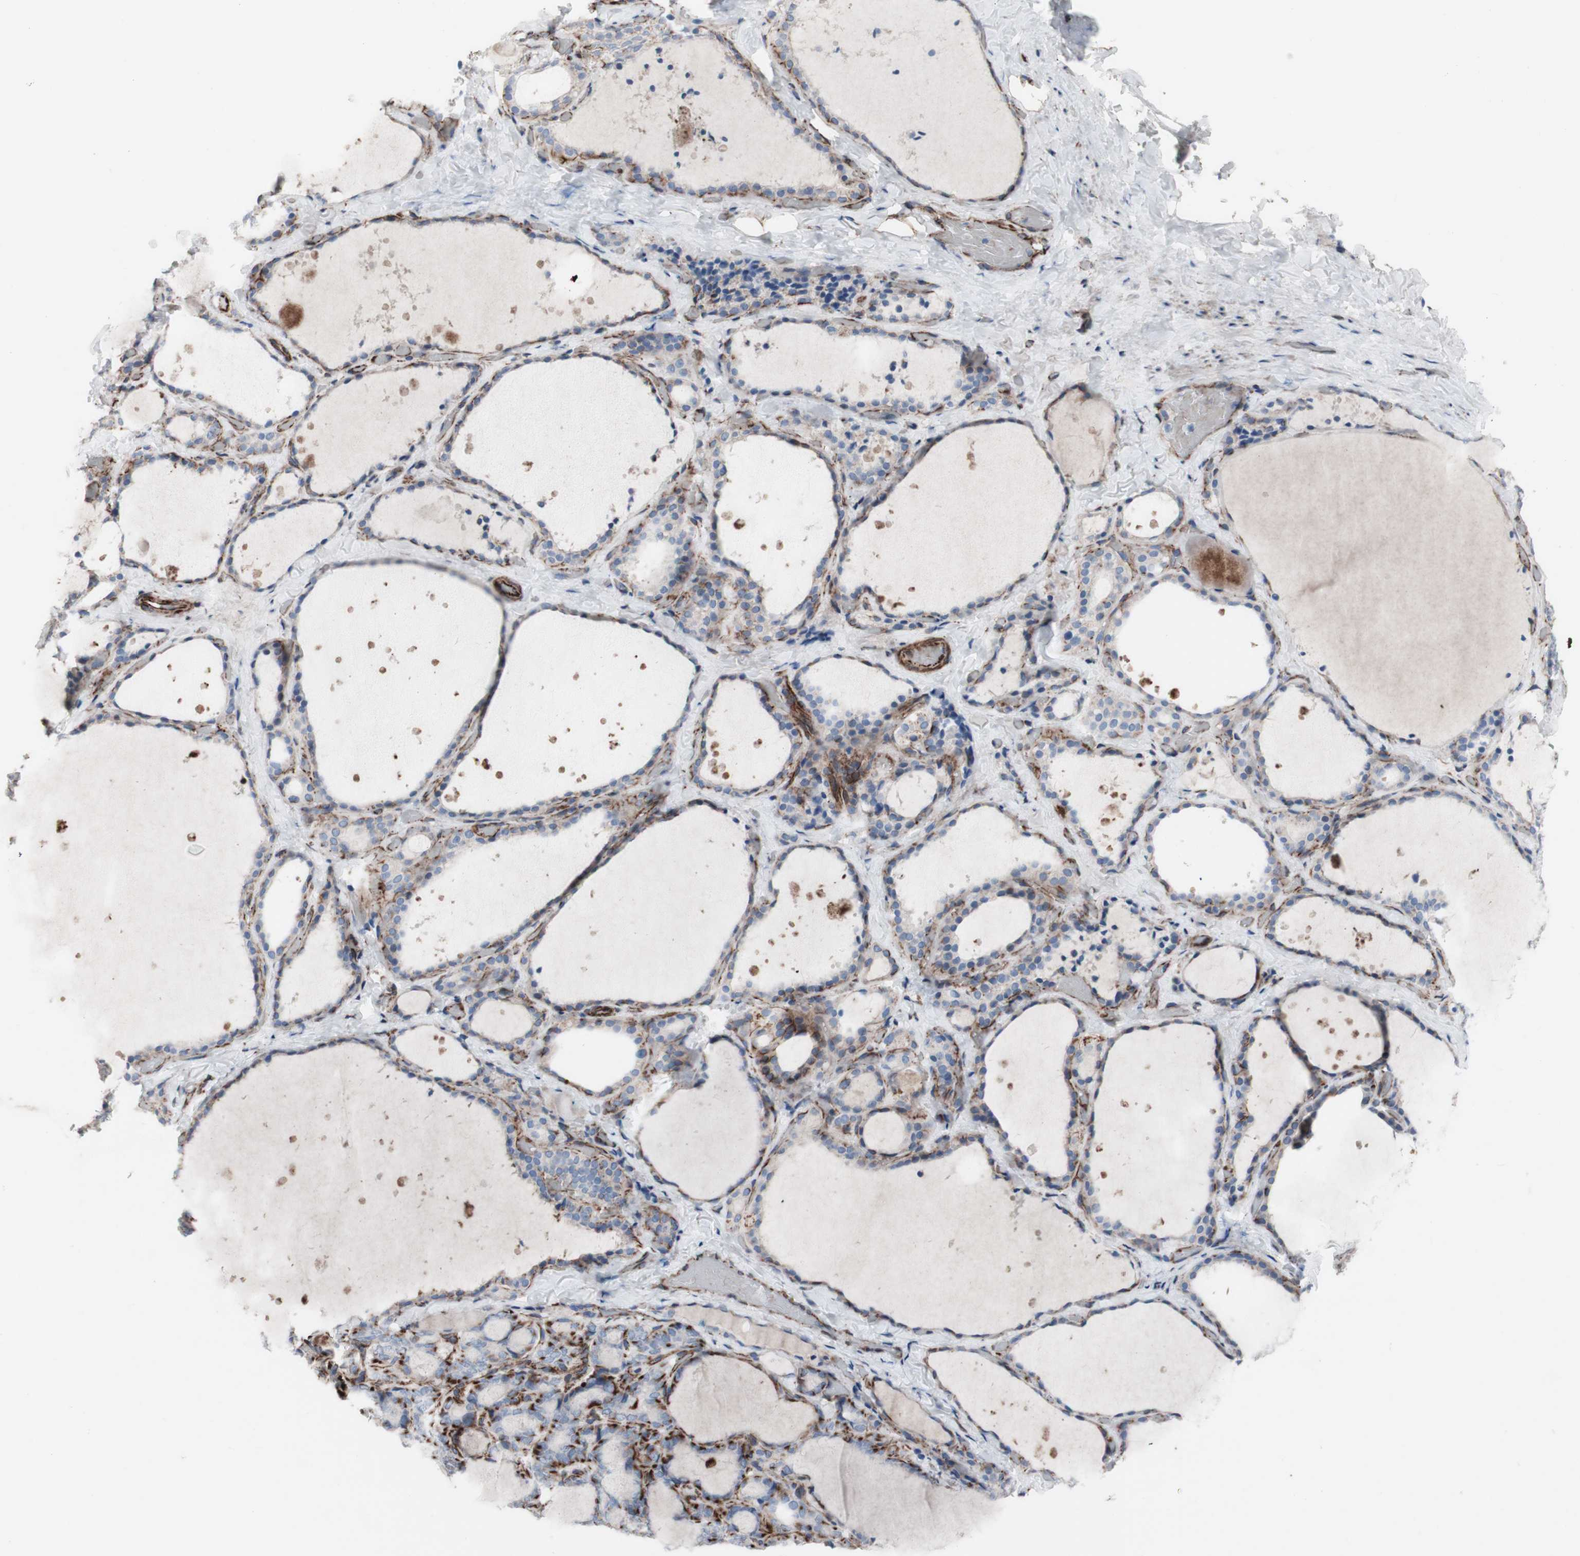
{"staining": {"intensity": "moderate", "quantity": "25%-75%", "location": "cytoplasmic/membranous"}, "tissue": "thyroid gland", "cell_type": "Glandular cells", "image_type": "normal", "snomed": [{"axis": "morphology", "description": "Normal tissue, NOS"}, {"axis": "topography", "description": "Thyroid gland"}], "caption": "DAB immunohistochemical staining of benign thyroid gland displays moderate cytoplasmic/membranous protein expression in about 25%-75% of glandular cells.", "gene": "AGPAT5", "patient": {"sex": "female", "age": 44}}